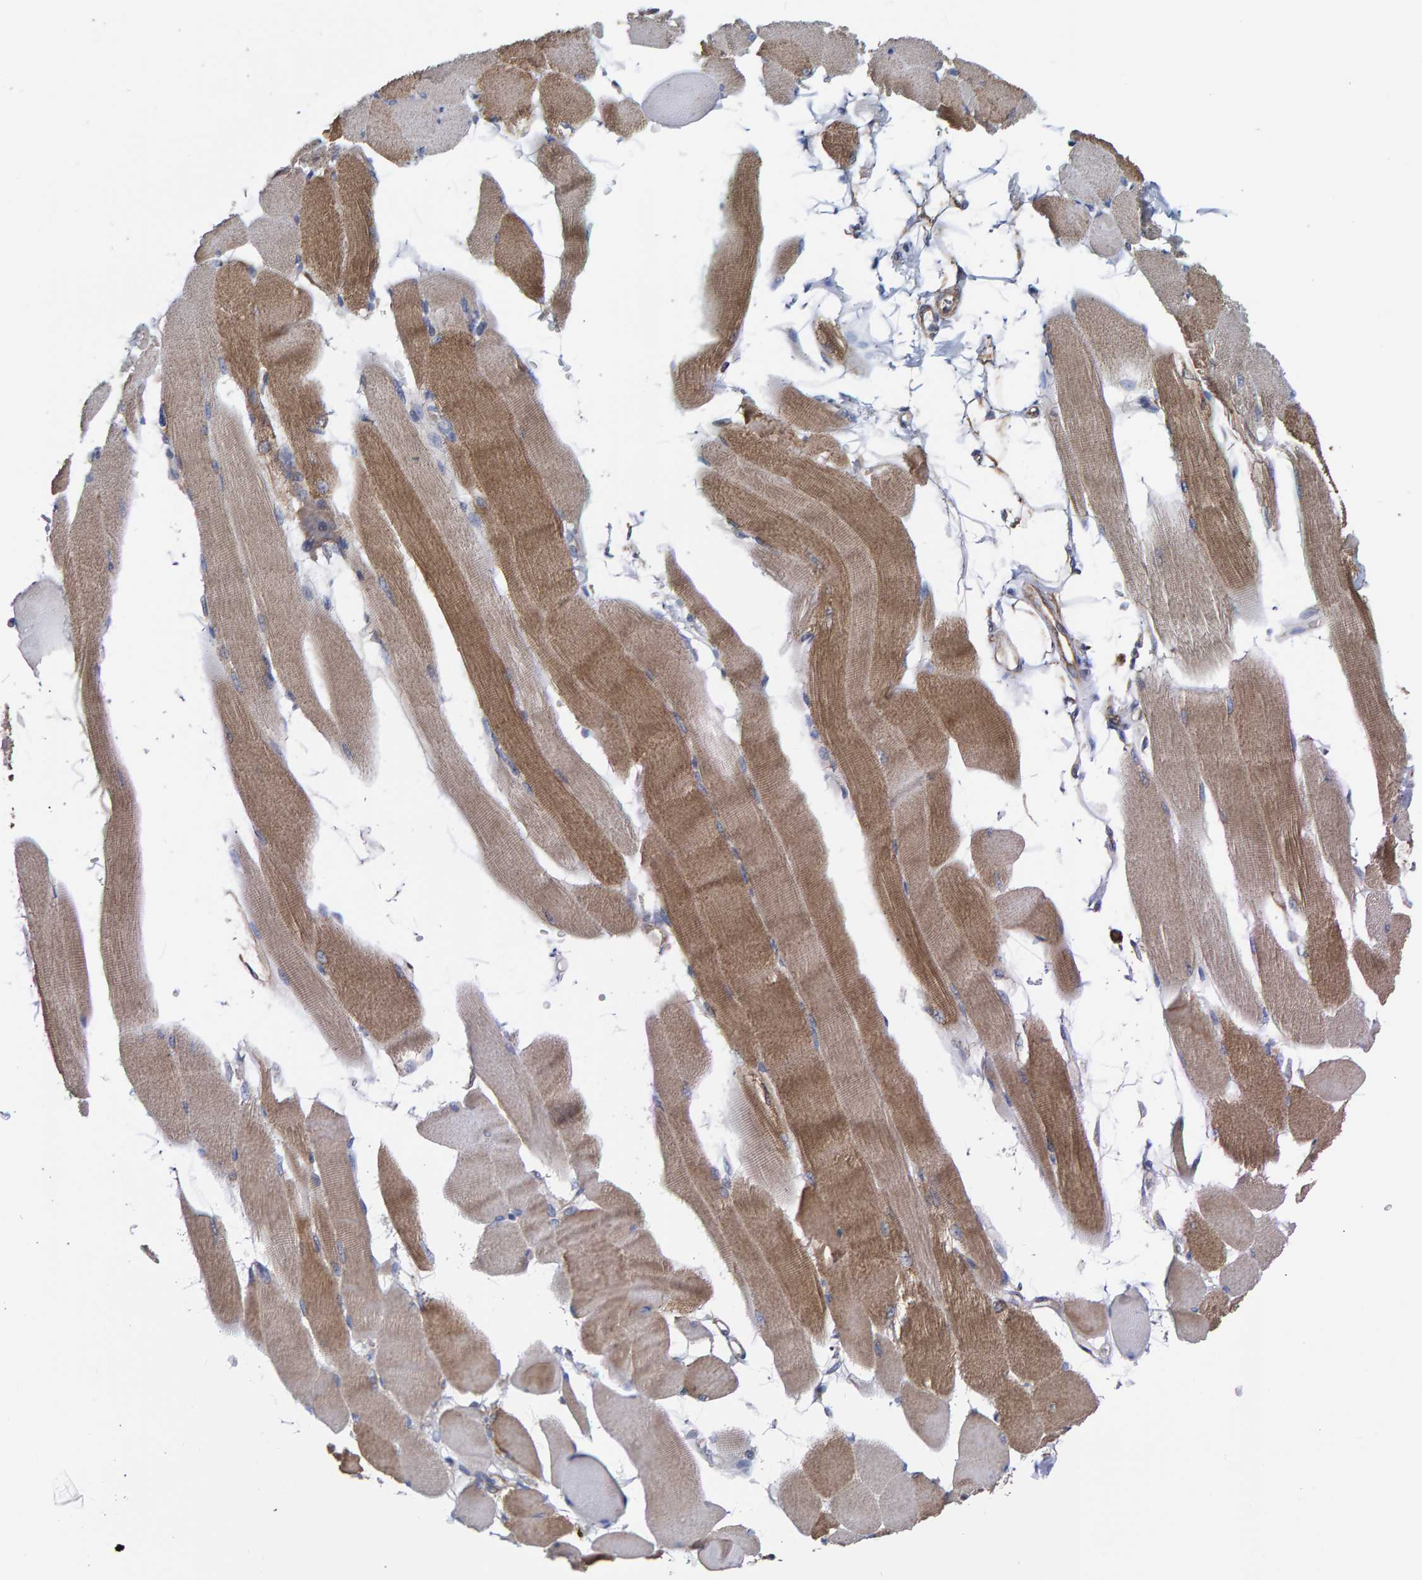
{"staining": {"intensity": "moderate", "quantity": ">75%", "location": "cytoplasmic/membranous"}, "tissue": "skeletal muscle", "cell_type": "Myocytes", "image_type": "normal", "snomed": [{"axis": "morphology", "description": "Normal tissue, NOS"}, {"axis": "topography", "description": "Skeletal muscle"}, {"axis": "topography", "description": "Peripheral nerve tissue"}], "caption": "Myocytes show medium levels of moderate cytoplasmic/membranous expression in about >75% of cells in normal skeletal muscle. The protein of interest is stained brown, and the nuclei are stained in blue (DAB IHC with brightfield microscopy, high magnification).", "gene": "LRSAM1", "patient": {"sex": "female", "age": 84}}